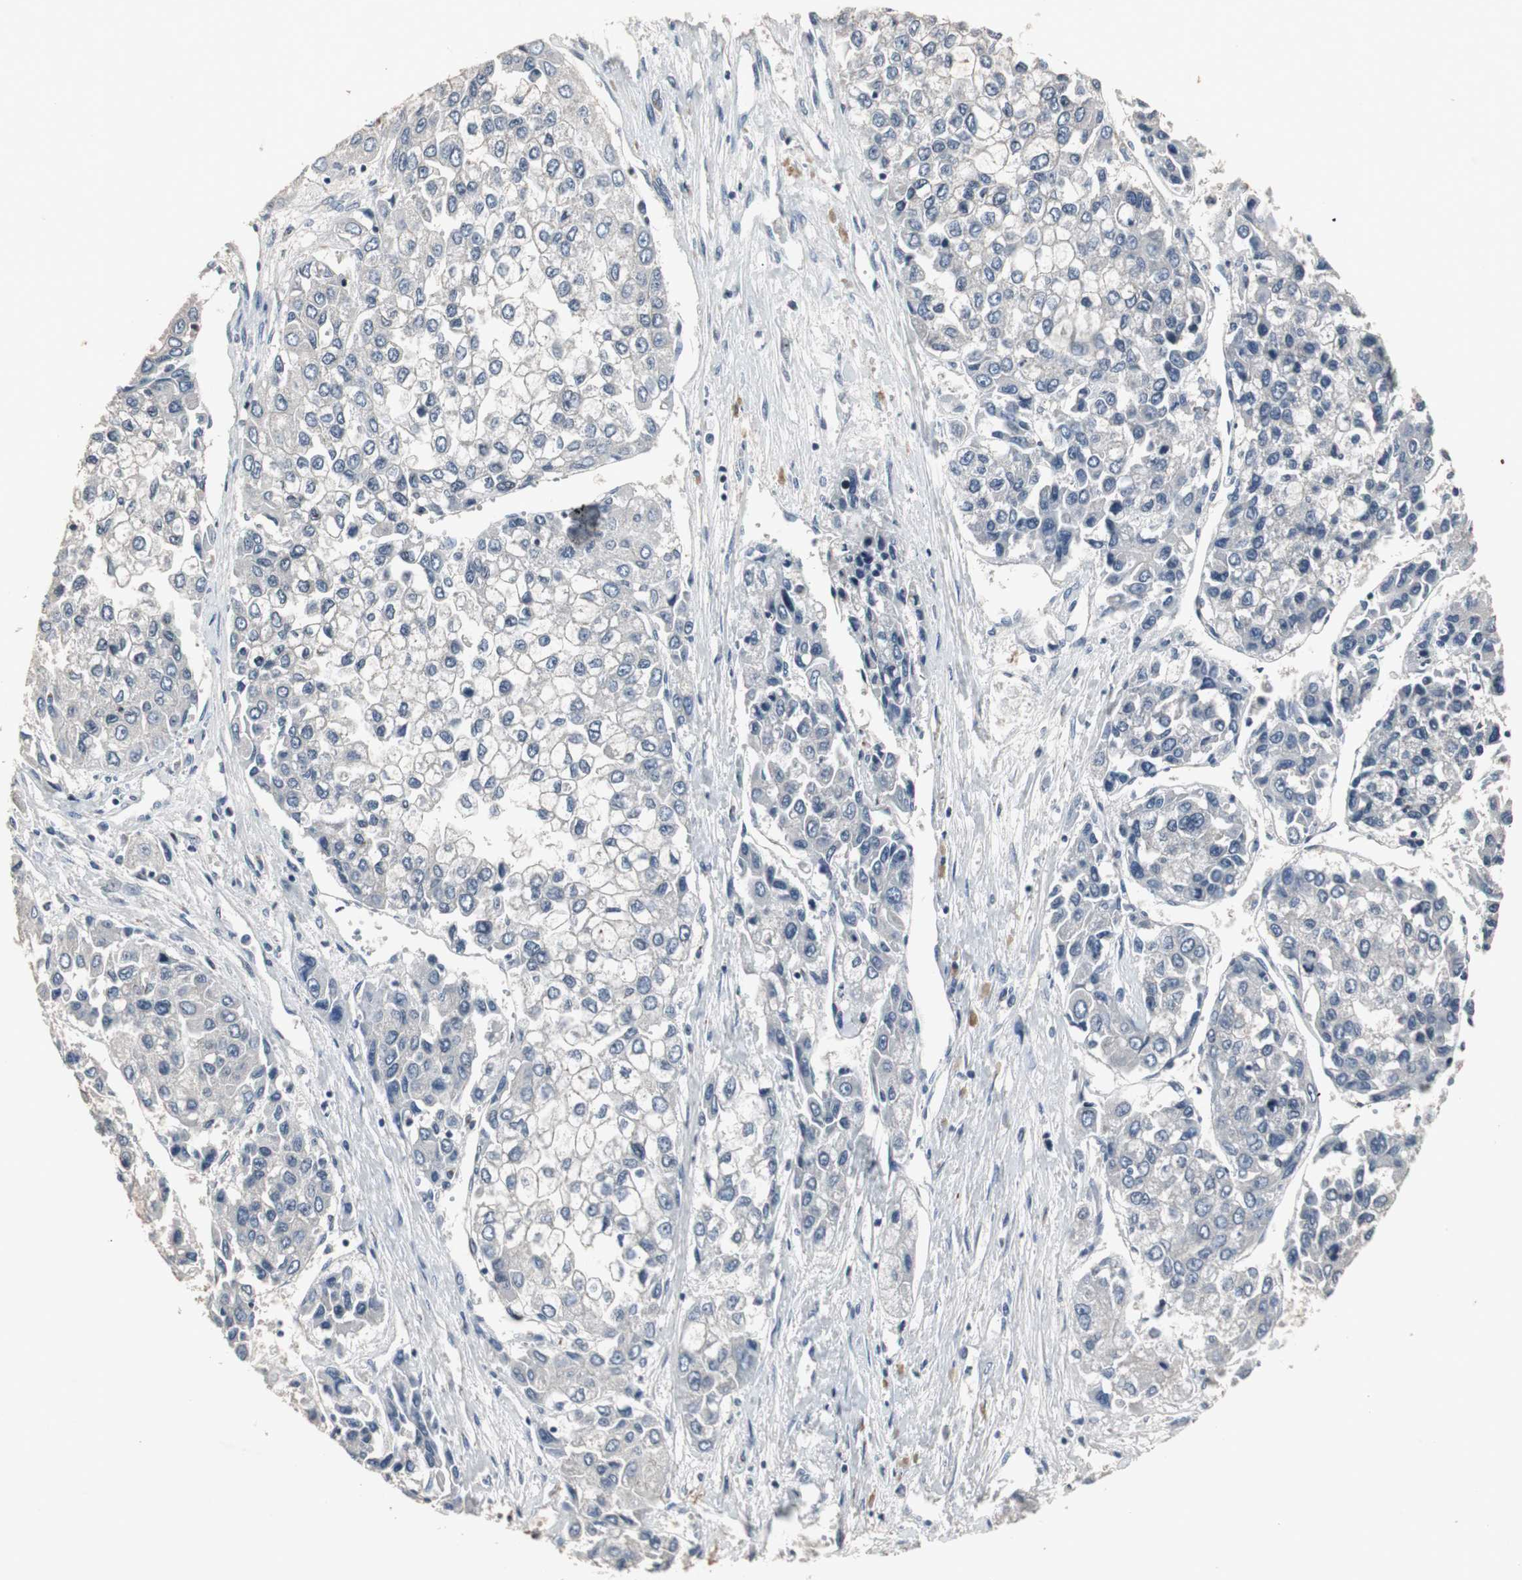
{"staining": {"intensity": "negative", "quantity": "none", "location": "none"}, "tissue": "liver cancer", "cell_type": "Tumor cells", "image_type": "cancer", "snomed": [{"axis": "morphology", "description": "Carcinoma, Hepatocellular, NOS"}, {"axis": "topography", "description": "Liver"}], "caption": "Liver cancer stained for a protein using immunohistochemistry reveals no positivity tumor cells.", "gene": "ZNF396", "patient": {"sex": "female", "age": 66}}